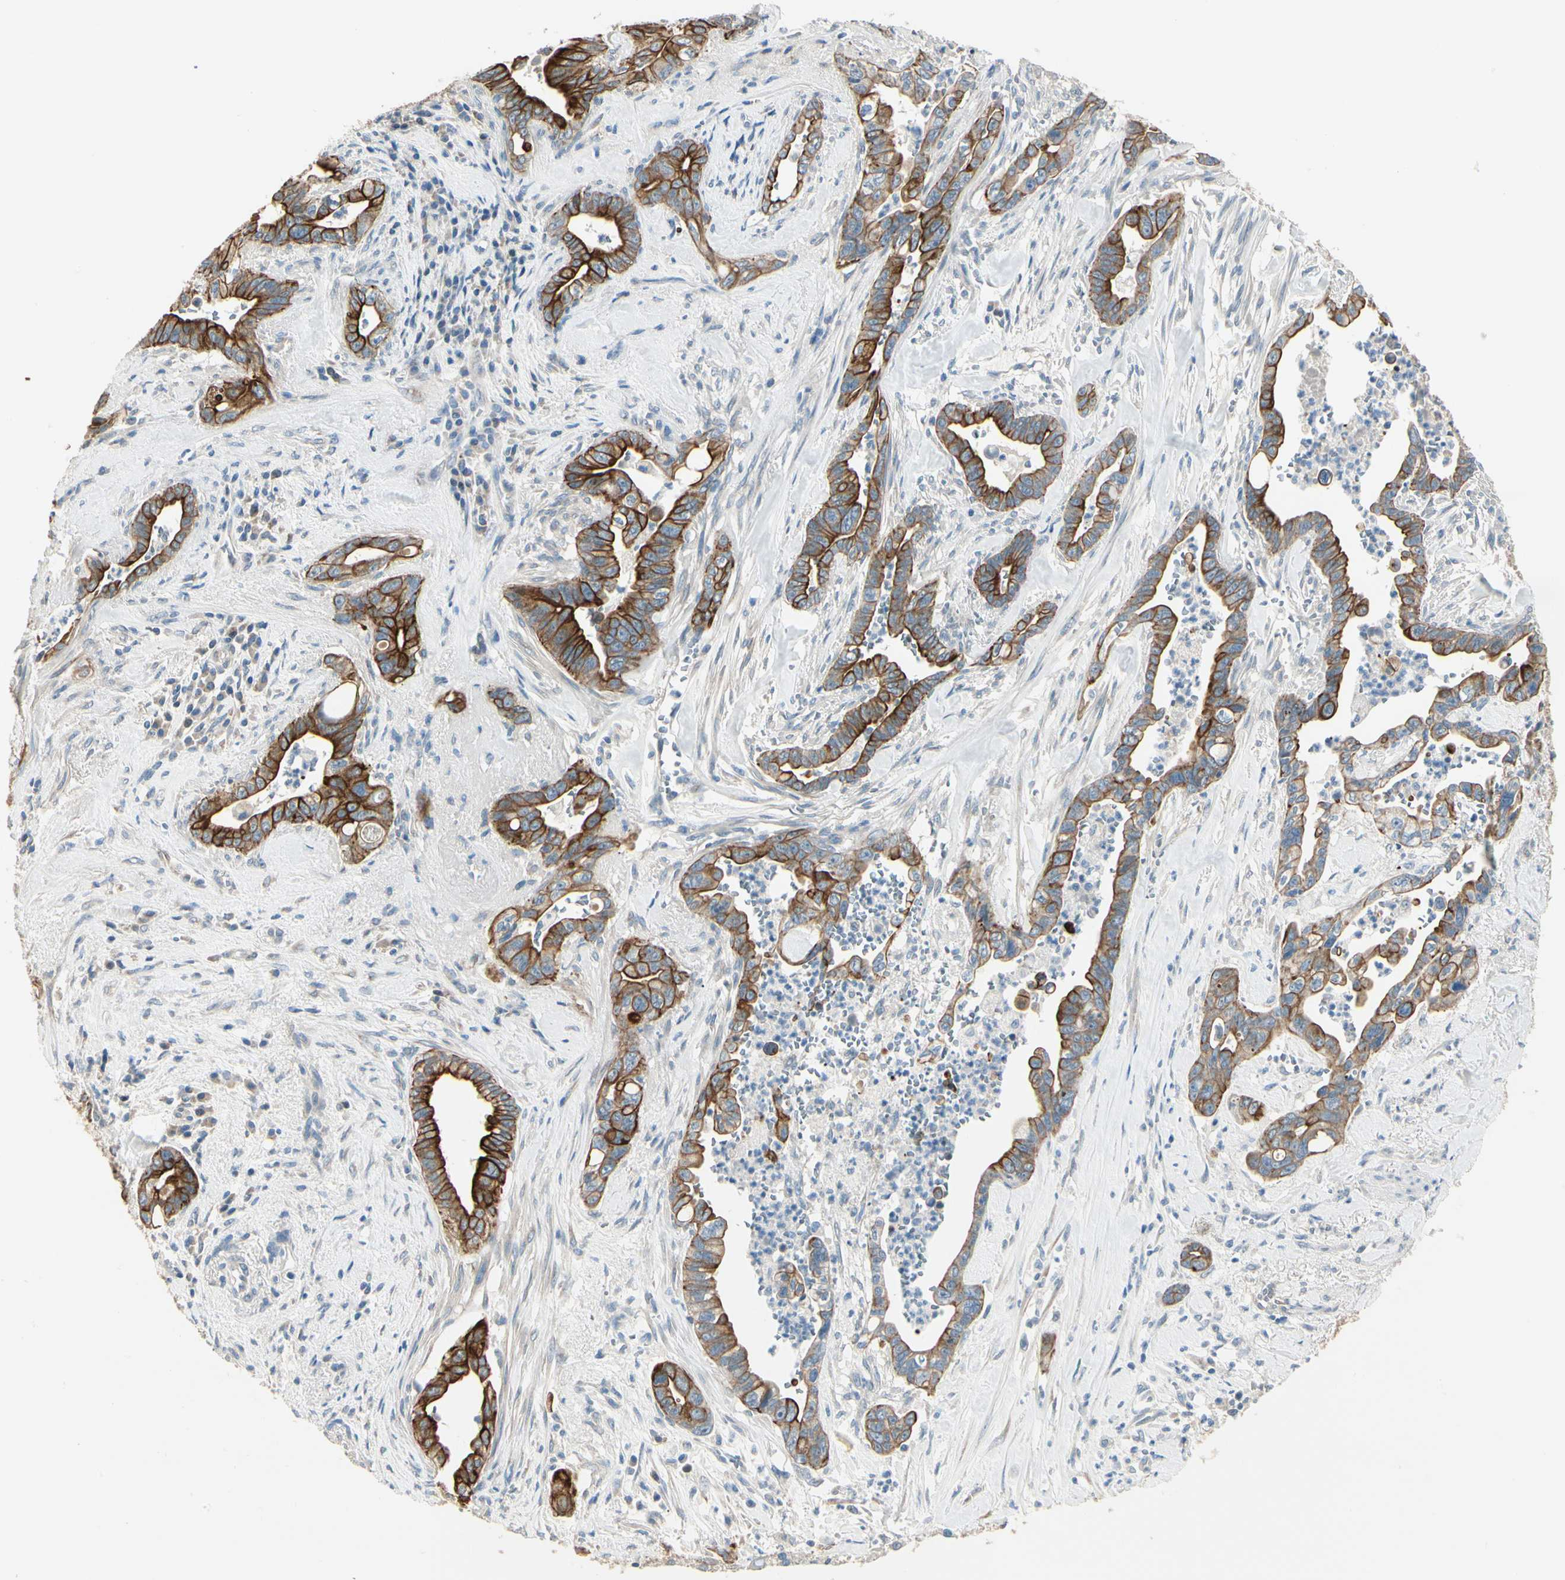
{"staining": {"intensity": "strong", "quantity": ">75%", "location": "cytoplasmic/membranous"}, "tissue": "pancreatic cancer", "cell_type": "Tumor cells", "image_type": "cancer", "snomed": [{"axis": "morphology", "description": "Adenocarcinoma, NOS"}, {"axis": "topography", "description": "Pancreas"}], "caption": "Immunohistochemical staining of human pancreatic cancer displays high levels of strong cytoplasmic/membranous protein staining in approximately >75% of tumor cells.", "gene": "DUSP12", "patient": {"sex": "male", "age": 70}}